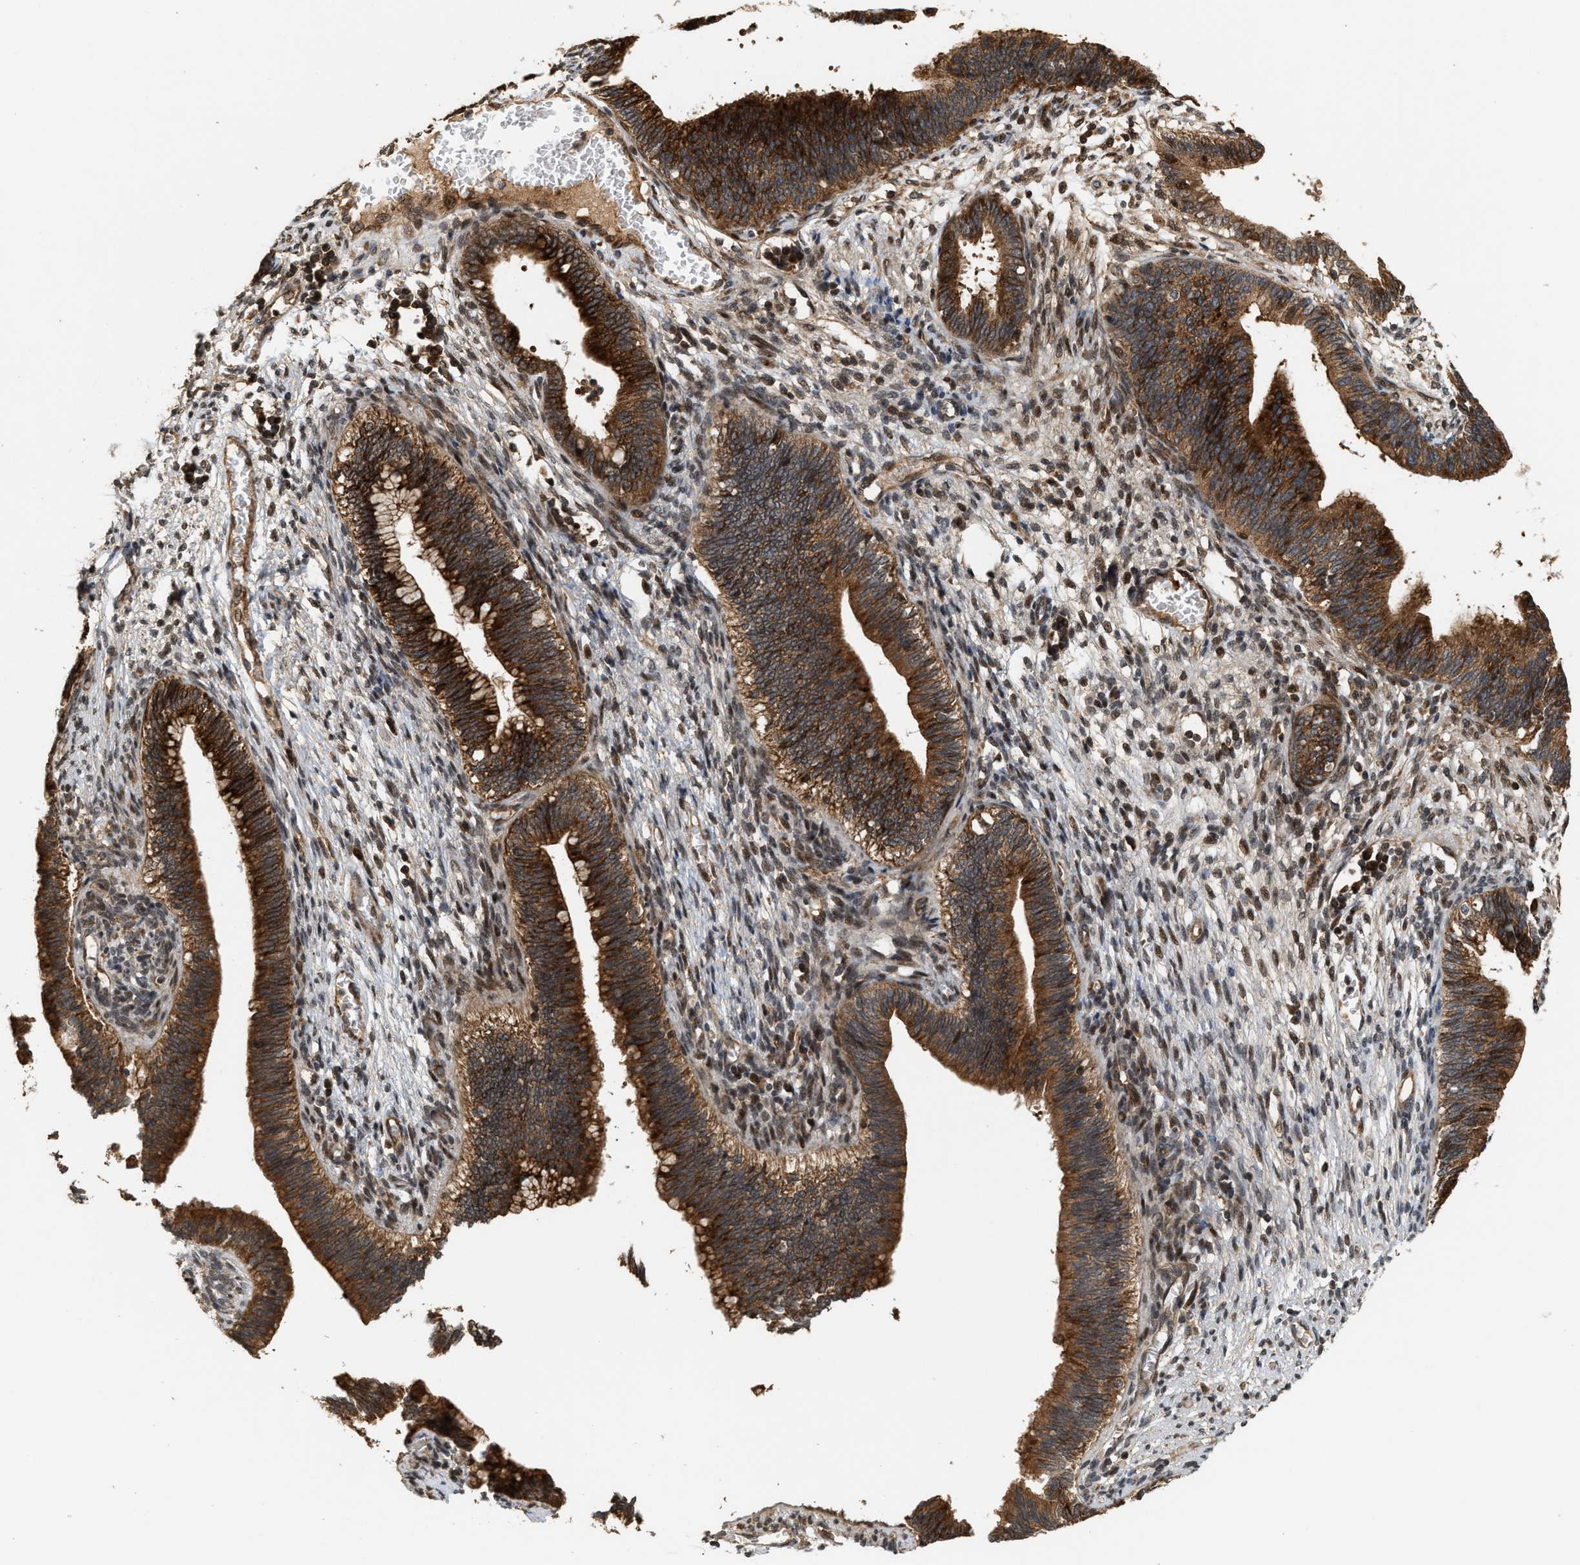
{"staining": {"intensity": "strong", "quantity": ">75%", "location": "cytoplasmic/membranous"}, "tissue": "cervical cancer", "cell_type": "Tumor cells", "image_type": "cancer", "snomed": [{"axis": "morphology", "description": "Adenocarcinoma, NOS"}, {"axis": "topography", "description": "Cervix"}], "caption": "About >75% of tumor cells in human cervical cancer (adenocarcinoma) reveal strong cytoplasmic/membranous protein staining as visualized by brown immunohistochemical staining.", "gene": "ELP2", "patient": {"sex": "female", "age": 44}}